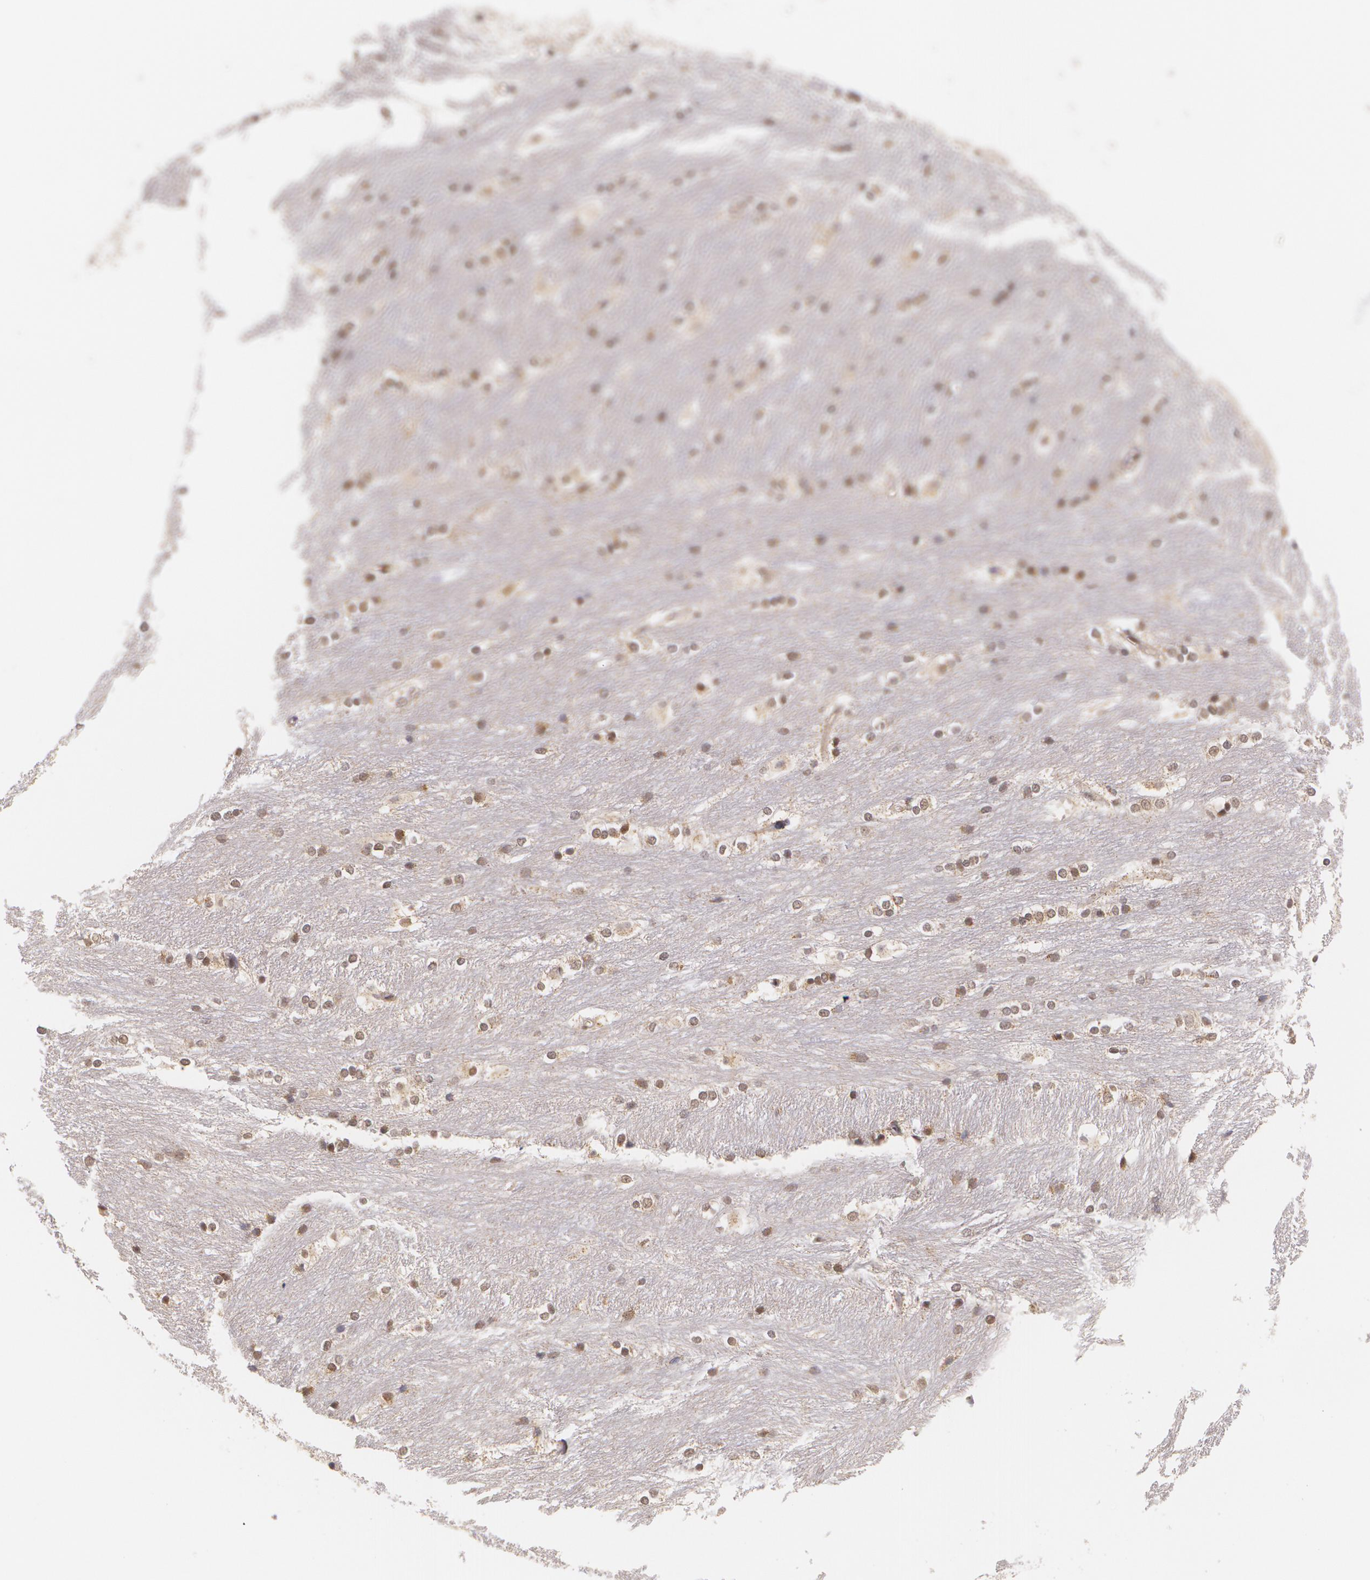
{"staining": {"intensity": "moderate", "quantity": ">75%", "location": "nuclear"}, "tissue": "caudate", "cell_type": "Glial cells", "image_type": "normal", "snomed": [{"axis": "morphology", "description": "Normal tissue, NOS"}, {"axis": "topography", "description": "Lateral ventricle wall"}], "caption": "Immunohistochemistry micrograph of unremarkable human caudate stained for a protein (brown), which demonstrates medium levels of moderate nuclear positivity in approximately >75% of glial cells.", "gene": "ALX1", "patient": {"sex": "female", "age": 19}}